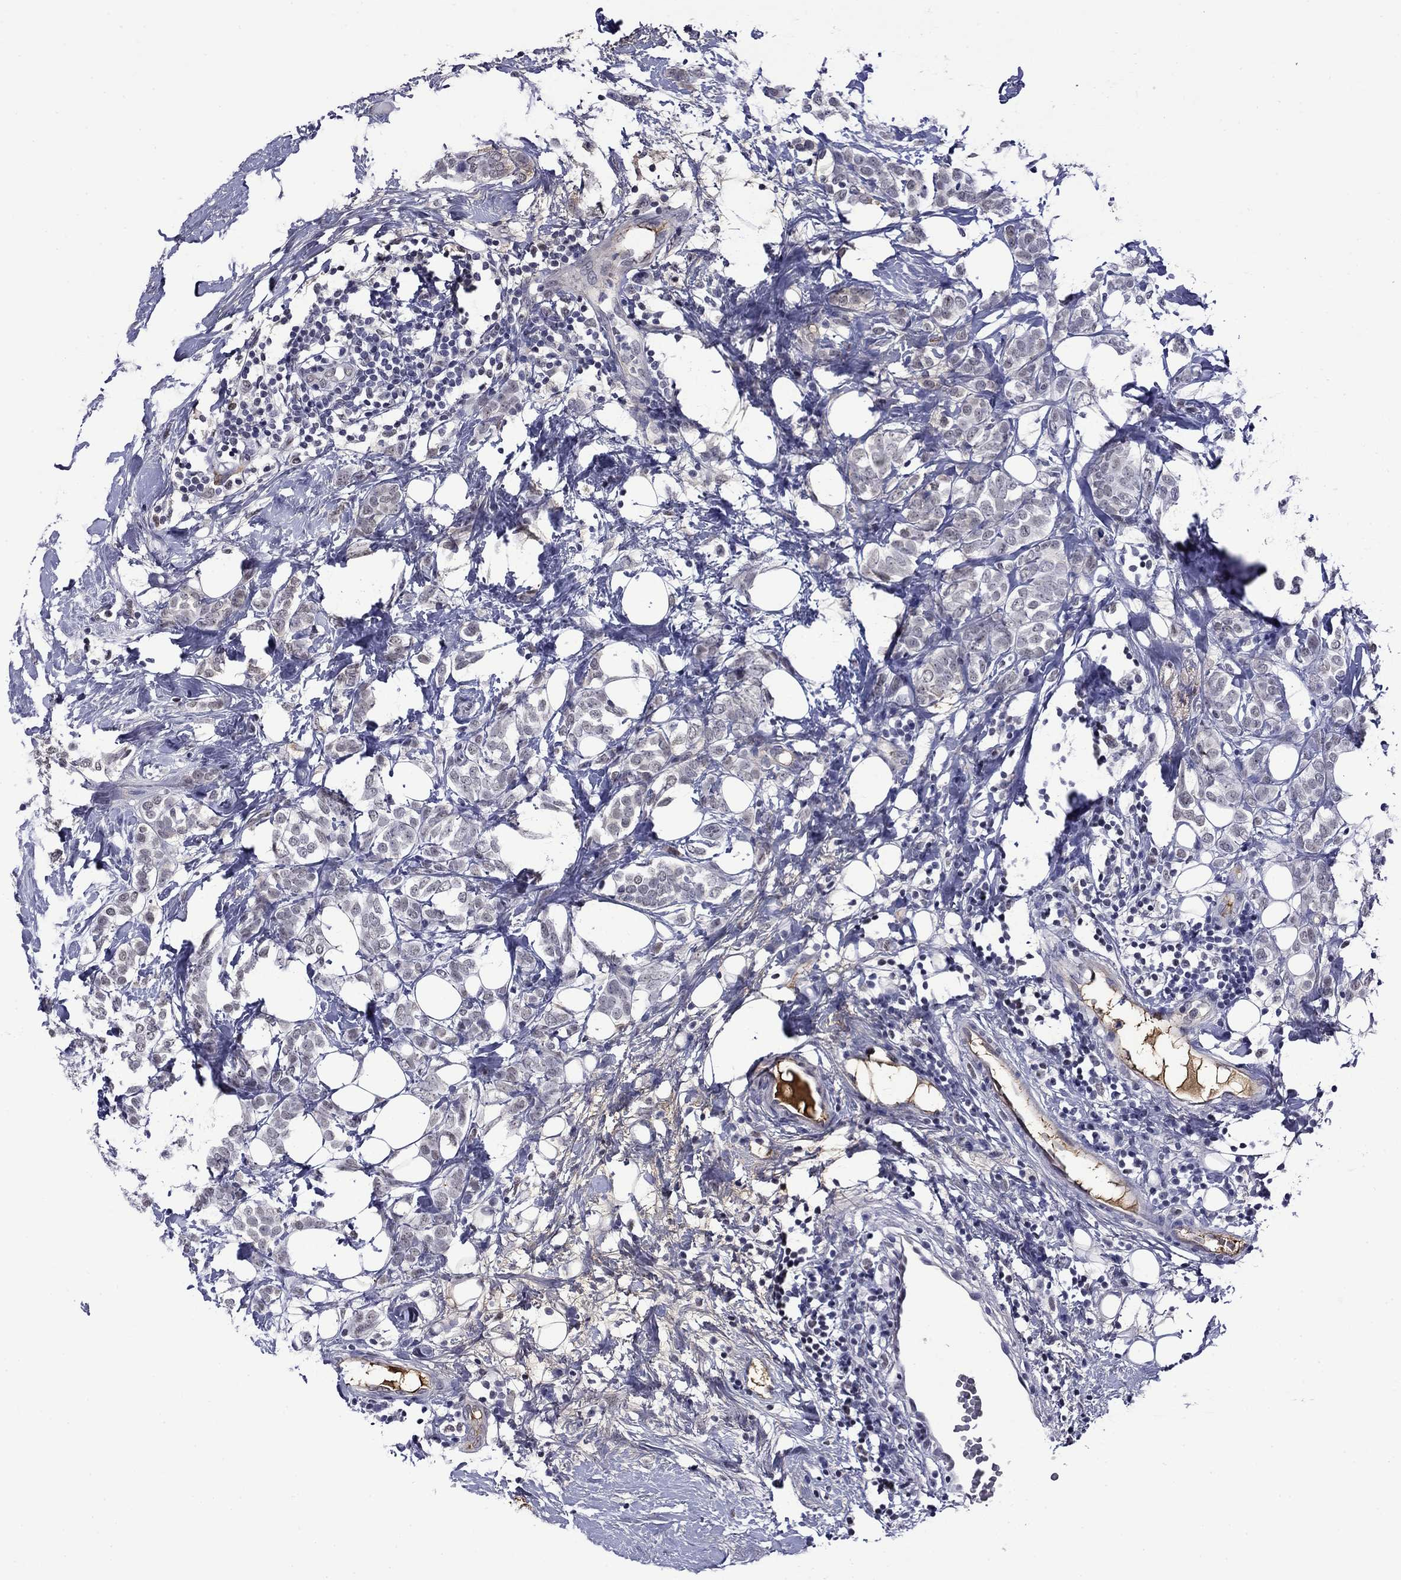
{"staining": {"intensity": "negative", "quantity": "none", "location": "none"}, "tissue": "breast cancer", "cell_type": "Tumor cells", "image_type": "cancer", "snomed": [{"axis": "morphology", "description": "Lobular carcinoma"}, {"axis": "topography", "description": "Breast"}], "caption": "IHC of breast cancer demonstrates no staining in tumor cells. (Brightfield microscopy of DAB (3,3'-diaminobenzidine) immunohistochemistry at high magnification).", "gene": "APOA2", "patient": {"sex": "female", "age": 49}}